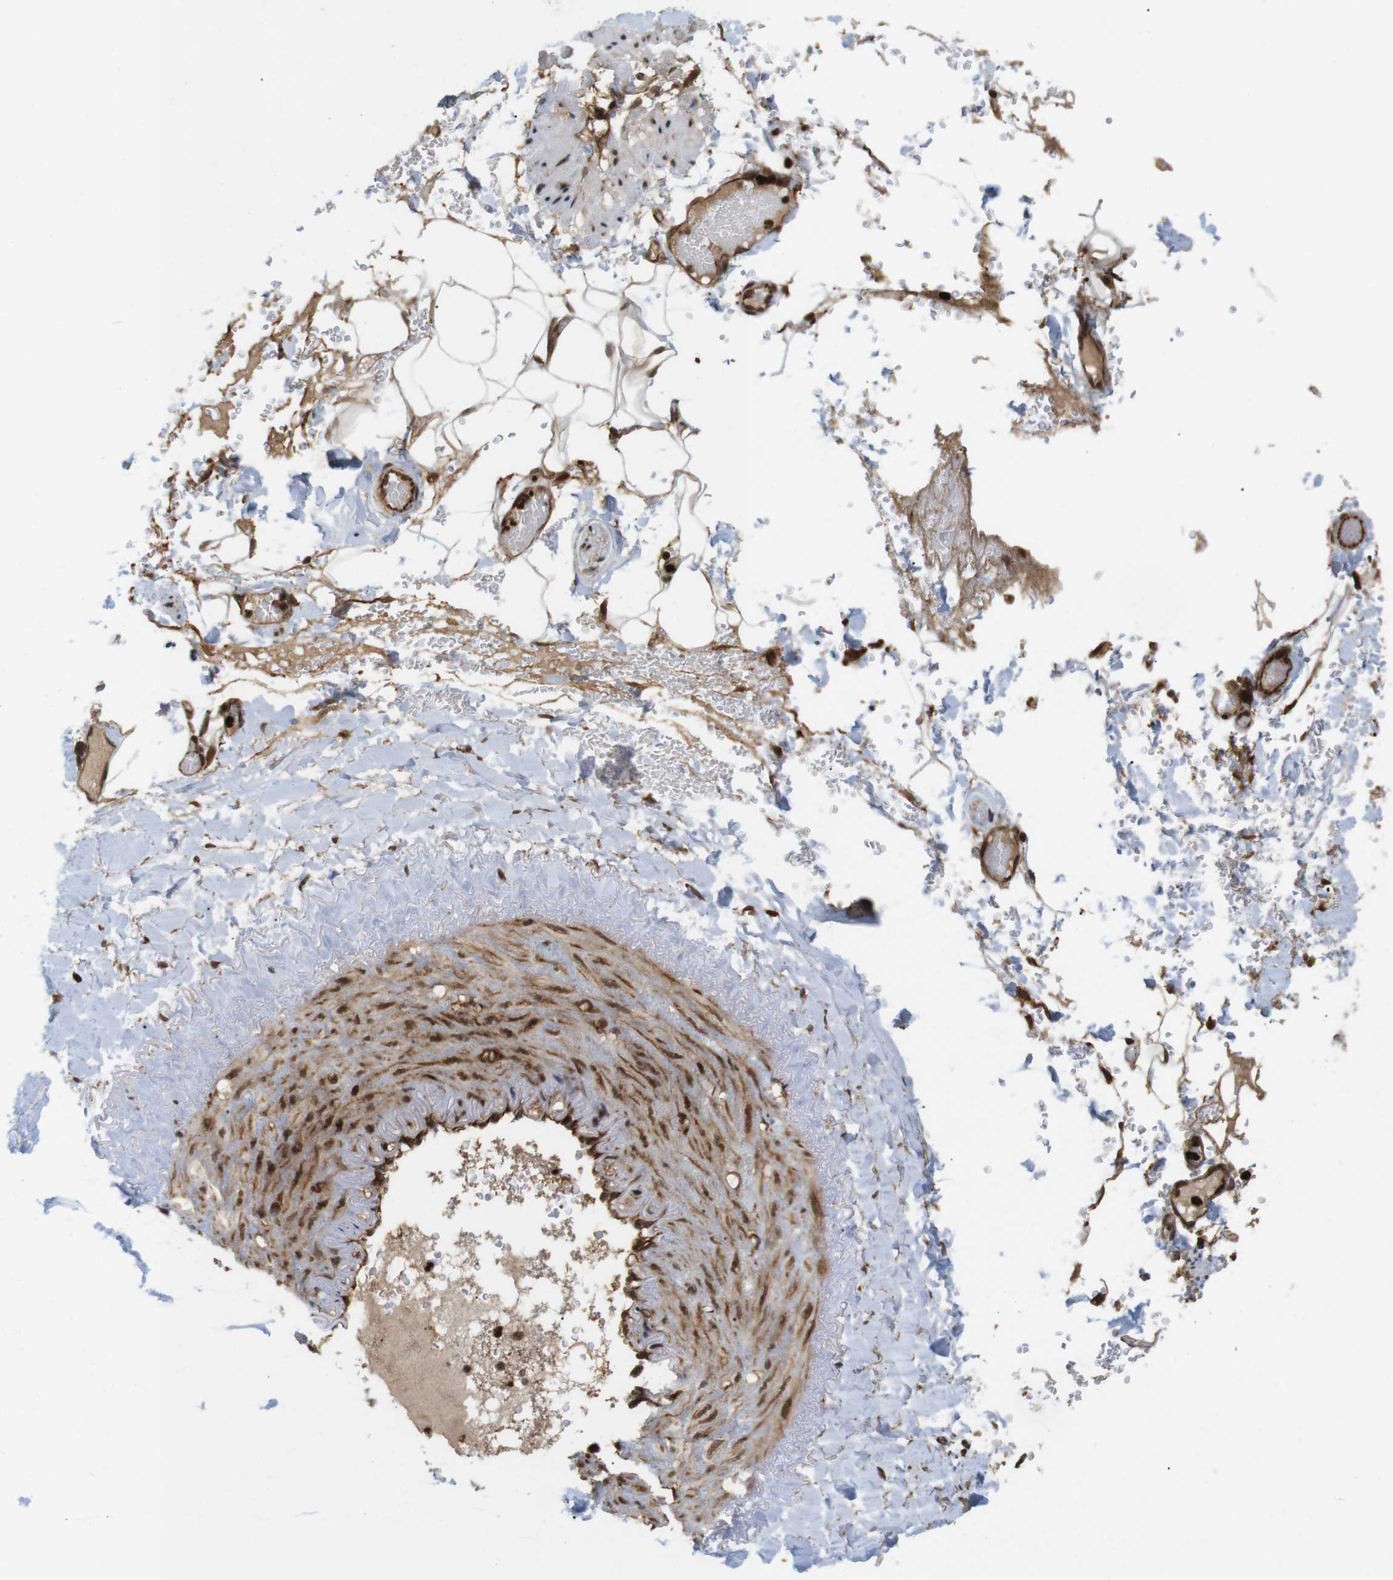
{"staining": {"intensity": "weak", "quantity": ">75%", "location": "cytoplasmic/membranous"}, "tissue": "adipose tissue", "cell_type": "Adipocytes", "image_type": "normal", "snomed": [{"axis": "morphology", "description": "Normal tissue, NOS"}, {"axis": "topography", "description": "Peripheral nerve tissue"}], "caption": "DAB (3,3'-diaminobenzidine) immunohistochemical staining of normal human adipose tissue exhibits weak cytoplasmic/membranous protein expression in approximately >75% of adipocytes.", "gene": "SP2", "patient": {"sex": "male", "age": 70}}